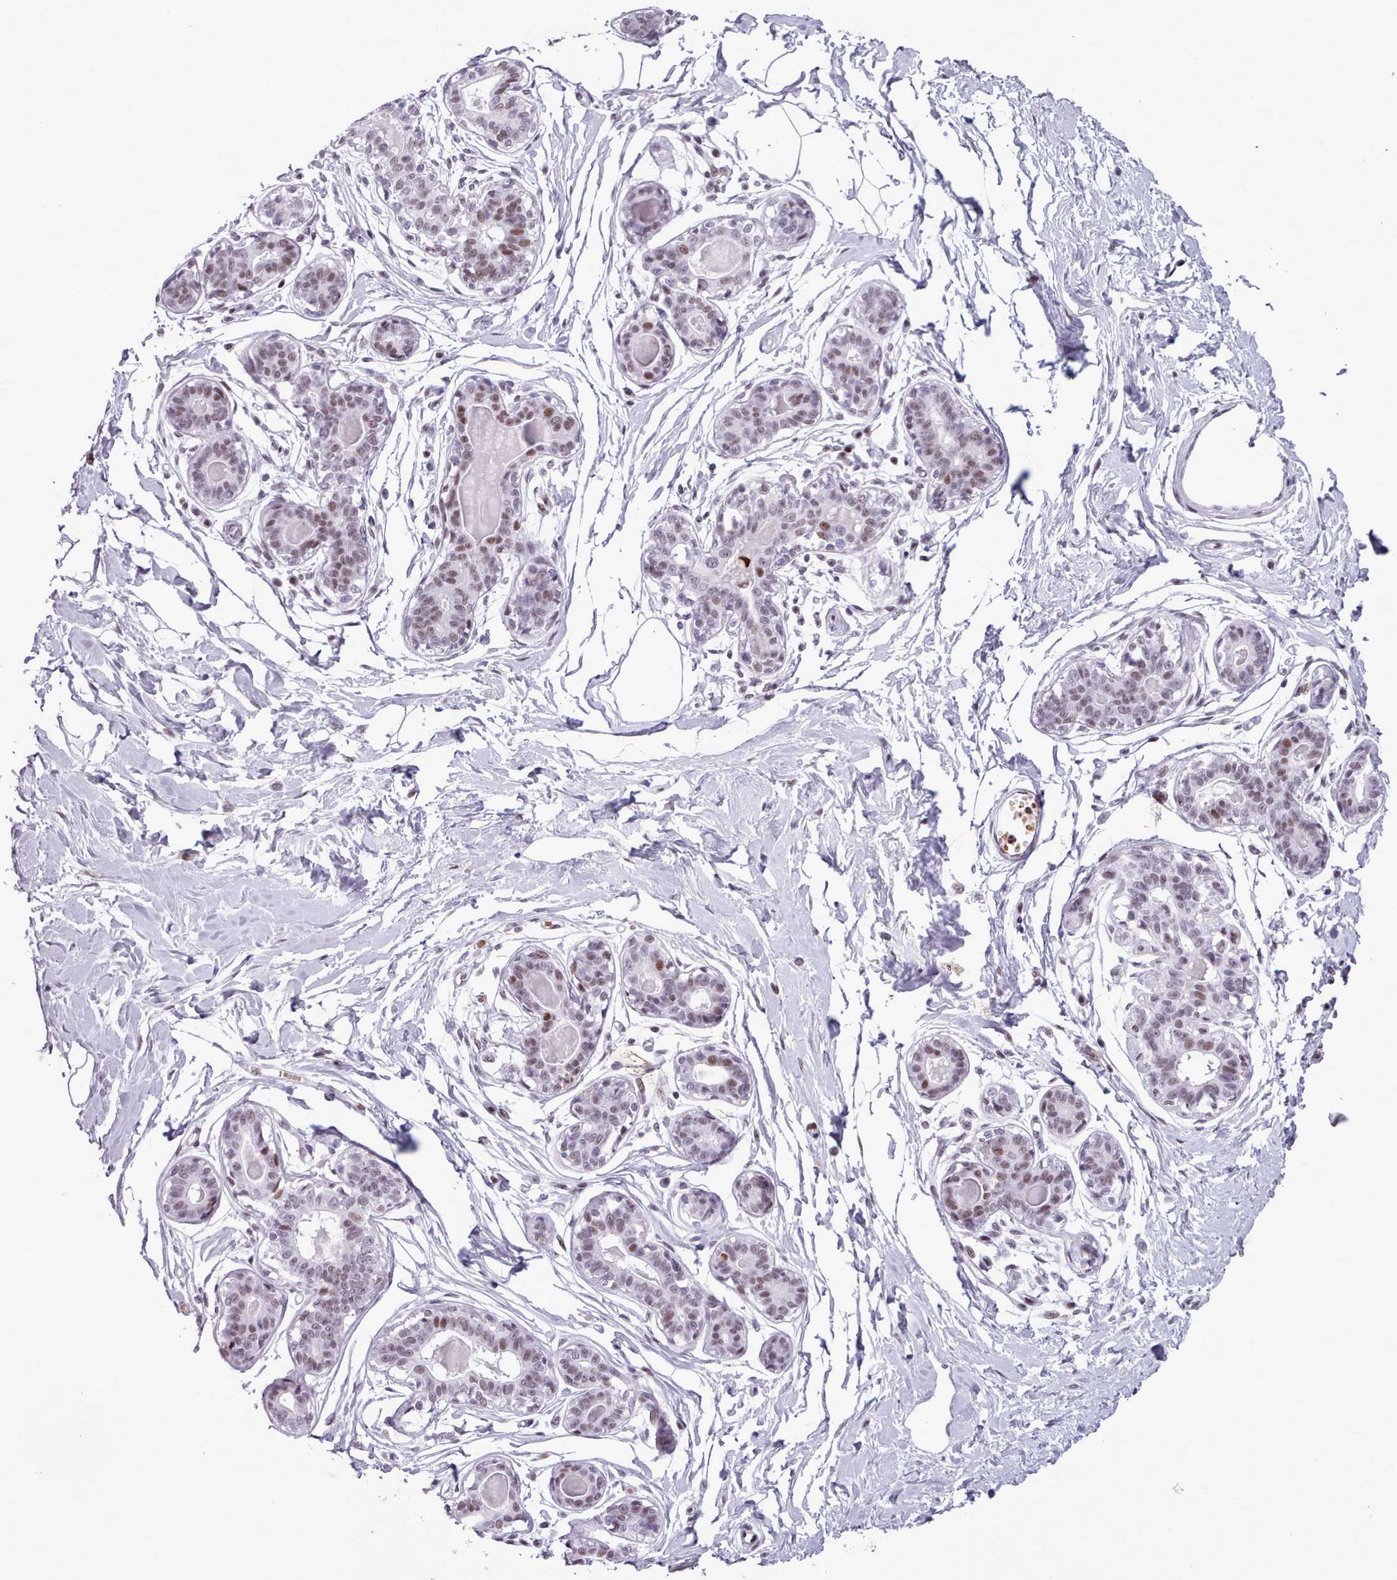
{"staining": {"intensity": "strong", "quantity": "25%-75%", "location": "nuclear"}, "tissue": "breast", "cell_type": "Adipocytes", "image_type": "normal", "snomed": [{"axis": "morphology", "description": "Normal tissue, NOS"}, {"axis": "topography", "description": "Breast"}], "caption": "Brown immunohistochemical staining in normal breast shows strong nuclear positivity in approximately 25%-75% of adipocytes. (brown staining indicates protein expression, while blue staining denotes nuclei).", "gene": "SRSF4", "patient": {"sex": "female", "age": 45}}